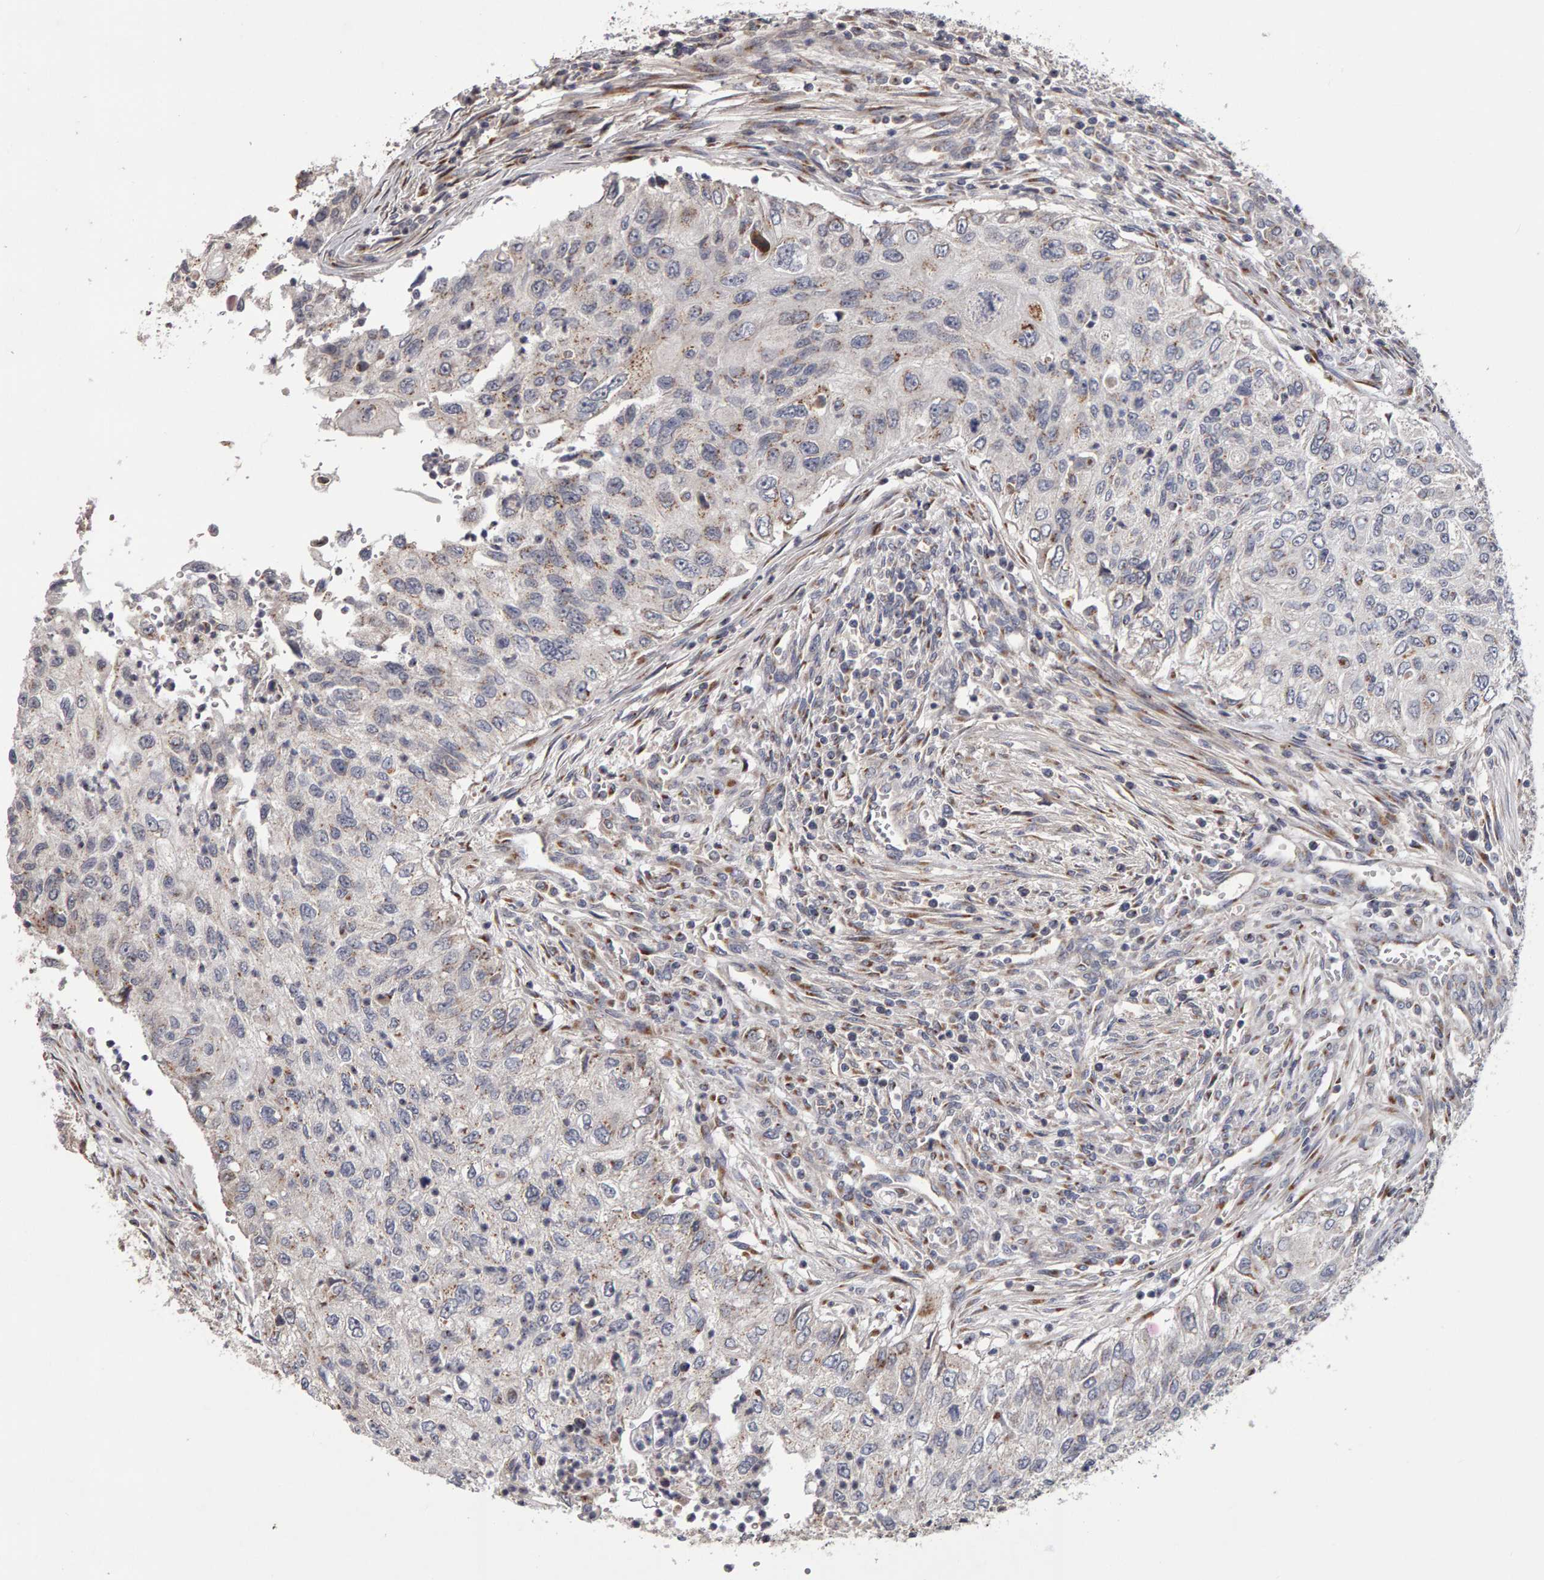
{"staining": {"intensity": "moderate", "quantity": "25%-75%", "location": "cytoplasmic/membranous"}, "tissue": "urothelial cancer", "cell_type": "Tumor cells", "image_type": "cancer", "snomed": [{"axis": "morphology", "description": "Urothelial carcinoma, High grade"}, {"axis": "topography", "description": "Urinary bladder"}], "caption": "A high-resolution photomicrograph shows immunohistochemistry staining of high-grade urothelial carcinoma, which demonstrates moderate cytoplasmic/membranous staining in about 25%-75% of tumor cells.", "gene": "CANT1", "patient": {"sex": "female", "age": 60}}